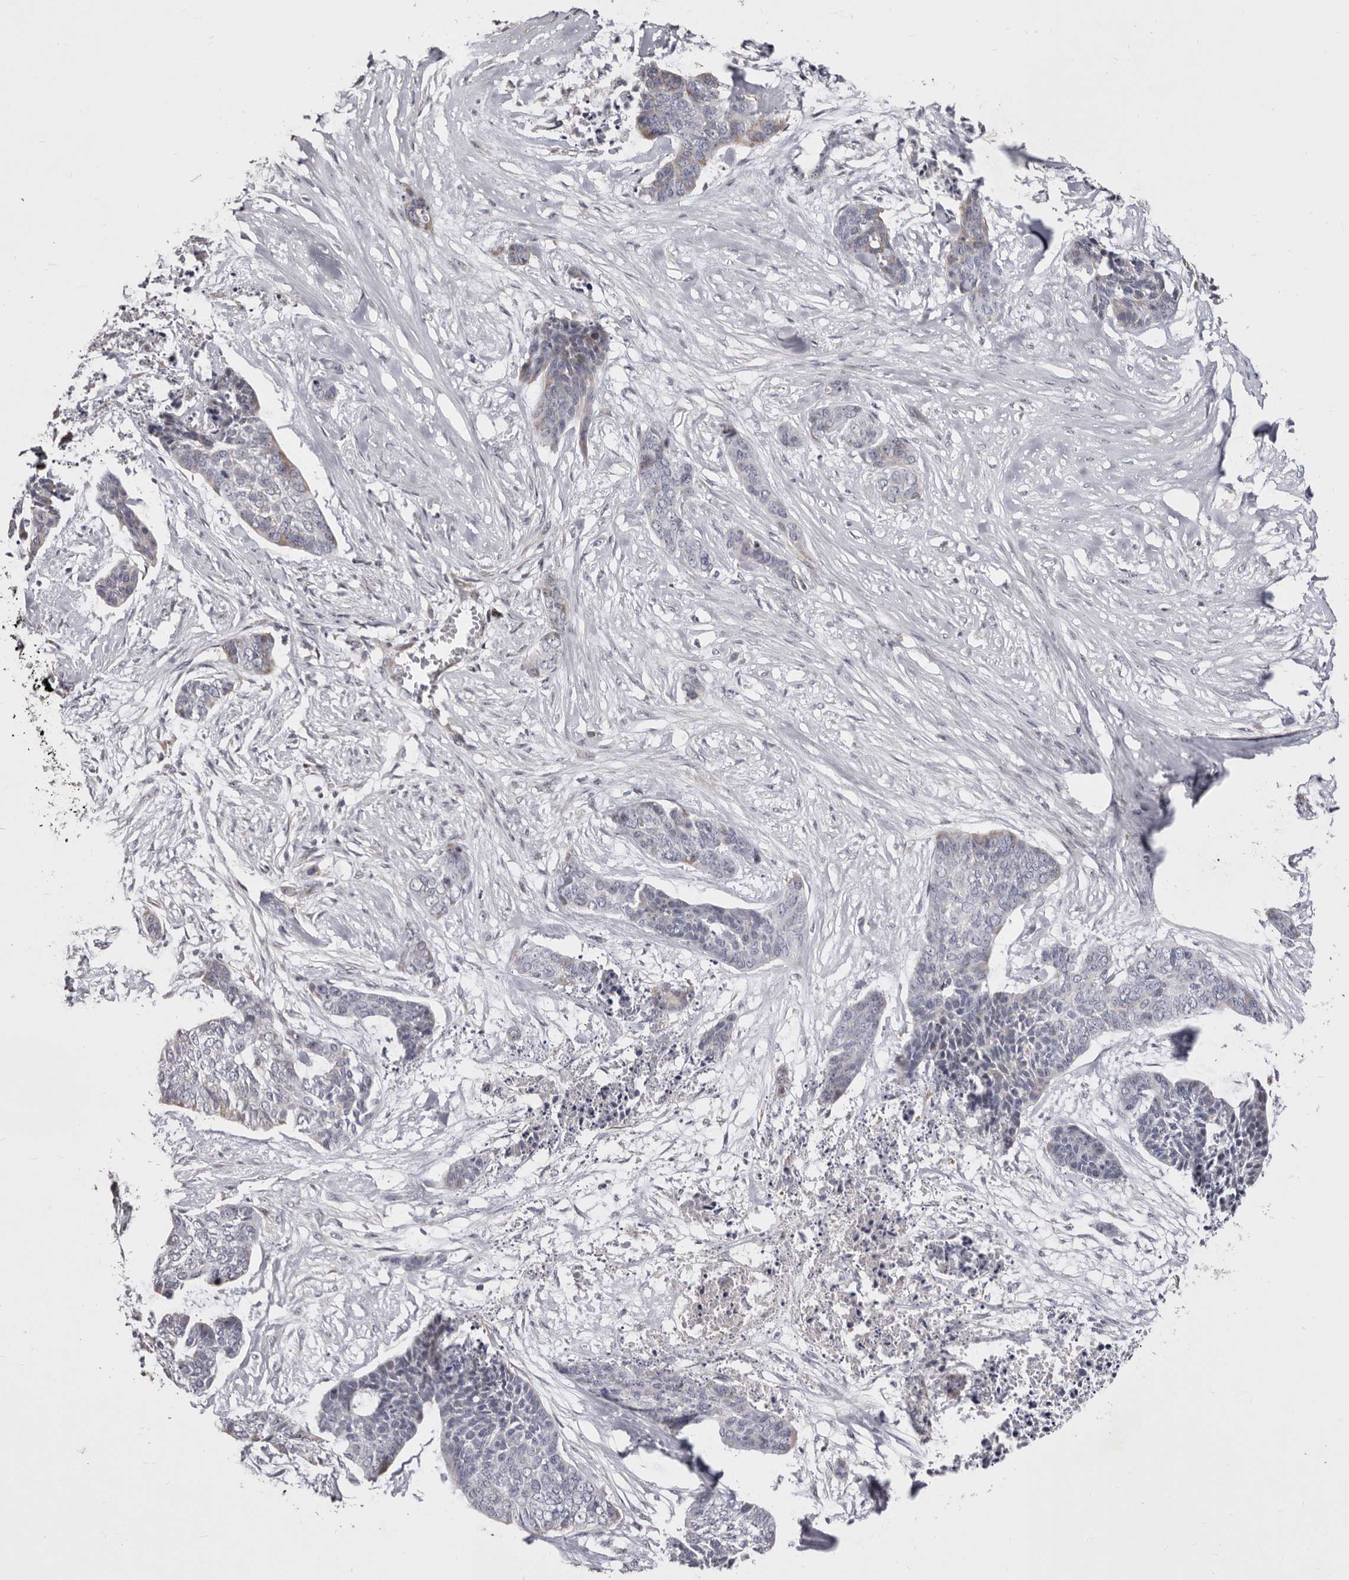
{"staining": {"intensity": "weak", "quantity": "<25%", "location": "cytoplasmic/membranous"}, "tissue": "skin cancer", "cell_type": "Tumor cells", "image_type": "cancer", "snomed": [{"axis": "morphology", "description": "Basal cell carcinoma"}, {"axis": "topography", "description": "Skin"}], "caption": "IHC of skin basal cell carcinoma demonstrates no positivity in tumor cells.", "gene": "NUBPL", "patient": {"sex": "female", "age": 64}}